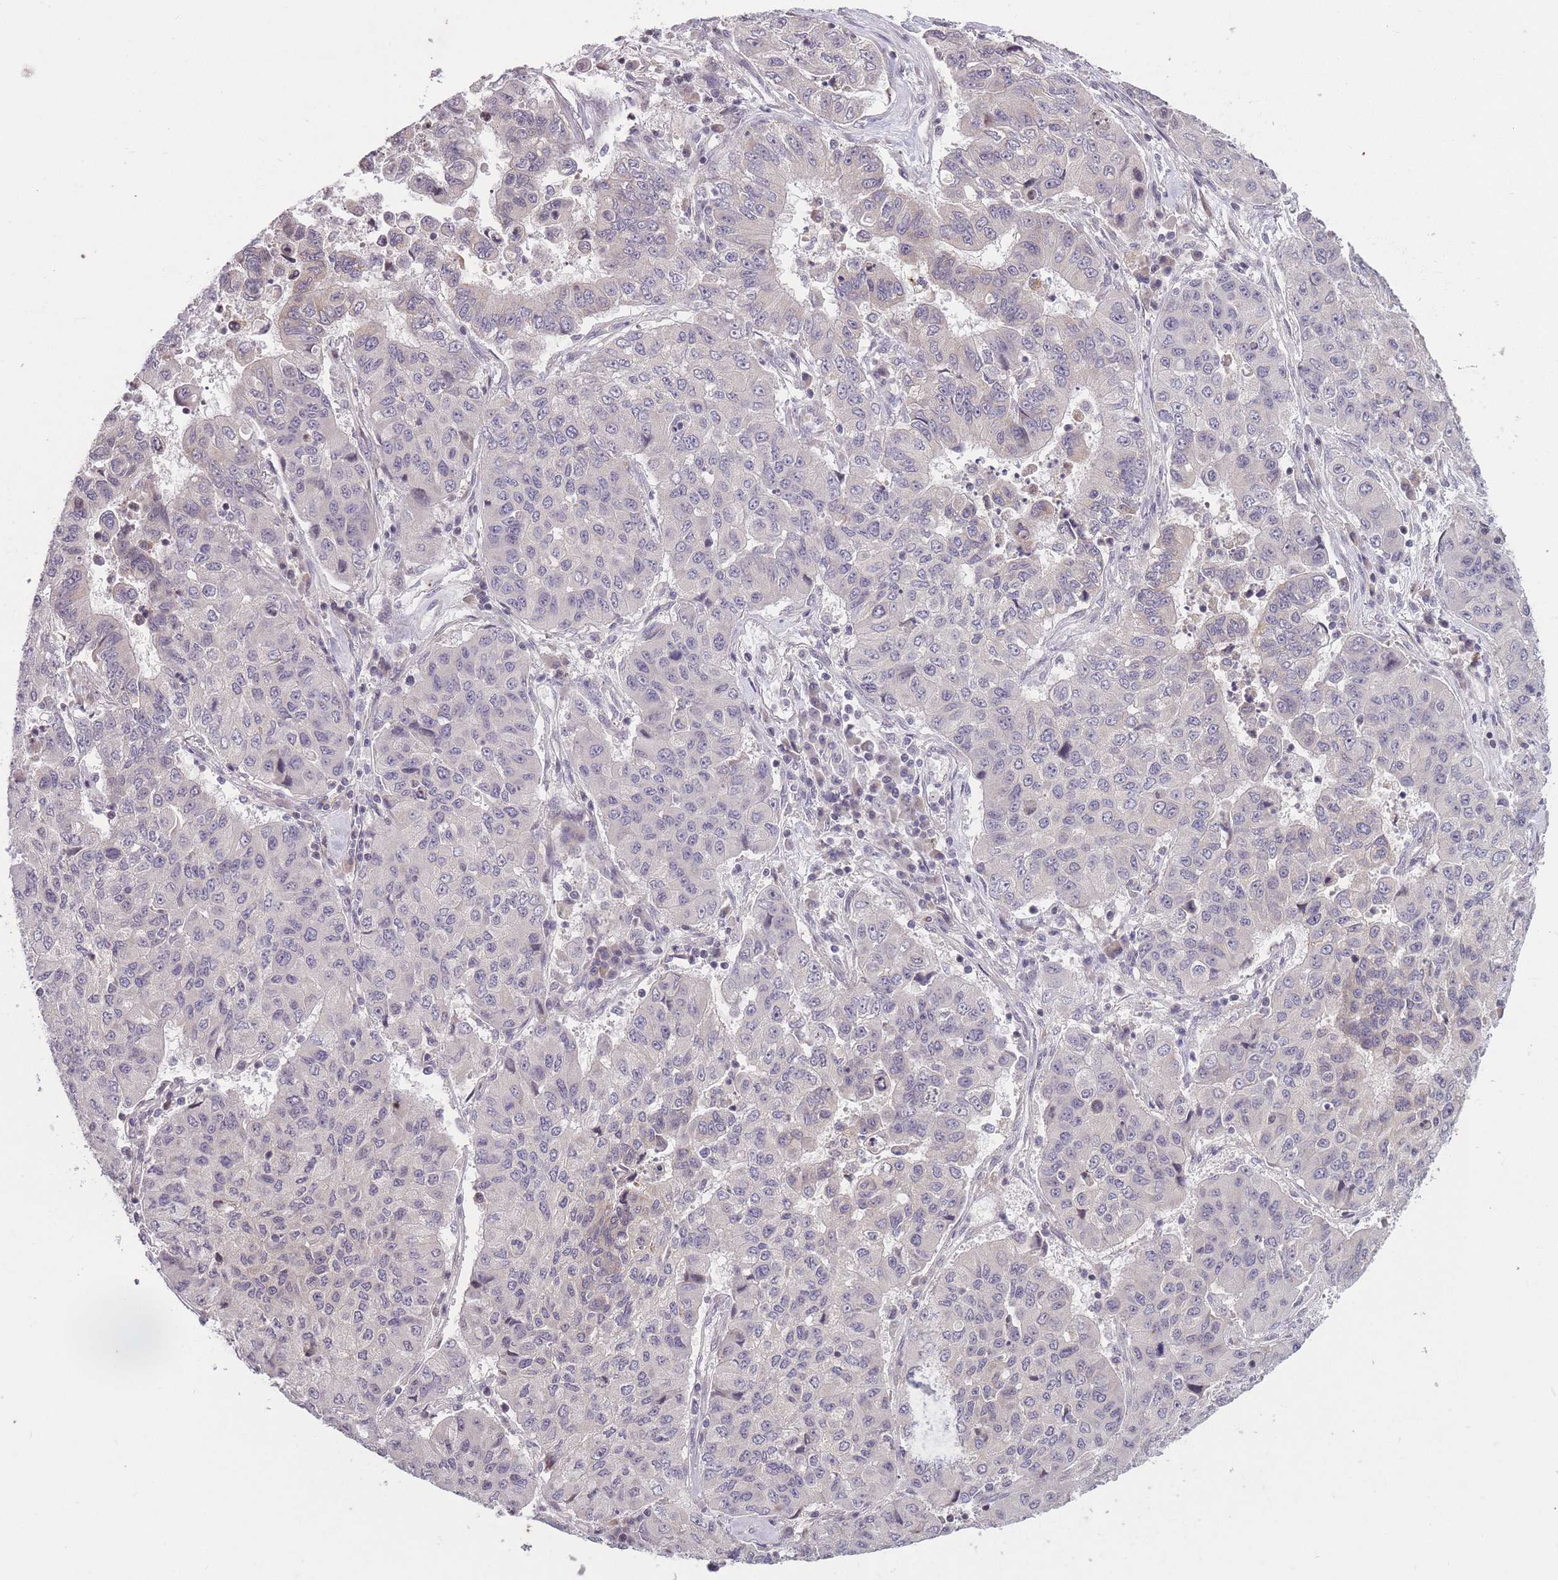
{"staining": {"intensity": "negative", "quantity": "none", "location": "none"}, "tissue": "lung cancer", "cell_type": "Tumor cells", "image_type": "cancer", "snomed": [{"axis": "morphology", "description": "Squamous cell carcinoma, NOS"}, {"axis": "topography", "description": "Lung"}], "caption": "There is no significant expression in tumor cells of lung cancer (squamous cell carcinoma).", "gene": "GGT5", "patient": {"sex": "male", "age": 74}}